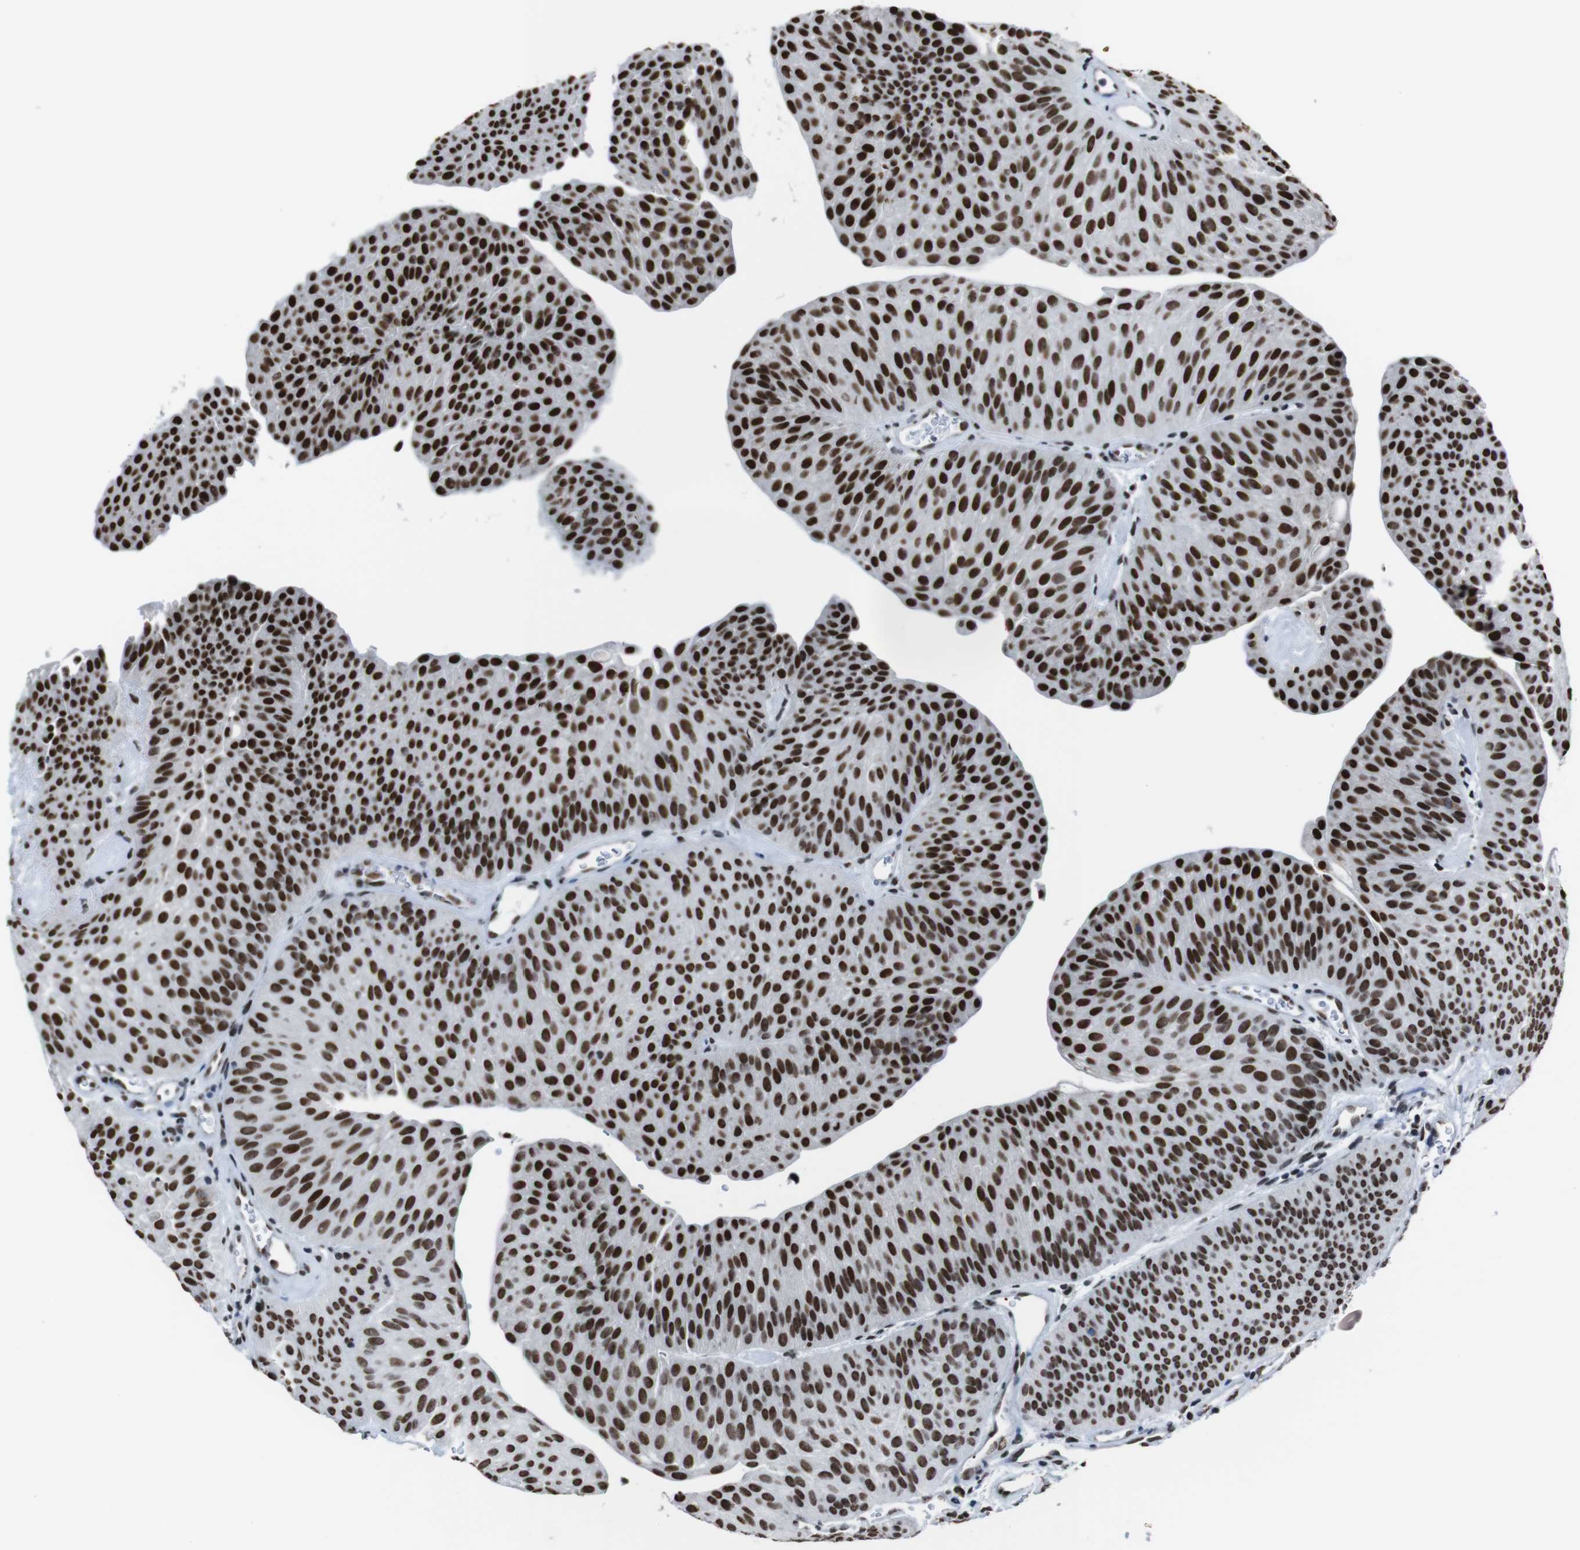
{"staining": {"intensity": "strong", "quantity": ">75%", "location": "nuclear"}, "tissue": "urothelial cancer", "cell_type": "Tumor cells", "image_type": "cancer", "snomed": [{"axis": "morphology", "description": "Urothelial carcinoma, Low grade"}, {"axis": "topography", "description": "Urinary bladder"}], "caption": "Urothelial cancer tissue demonstrates strong nuclear positivity in about >75% of tumor cells", "gene": "ROMO1", "patient": {"sex": "female", "age": 60}}